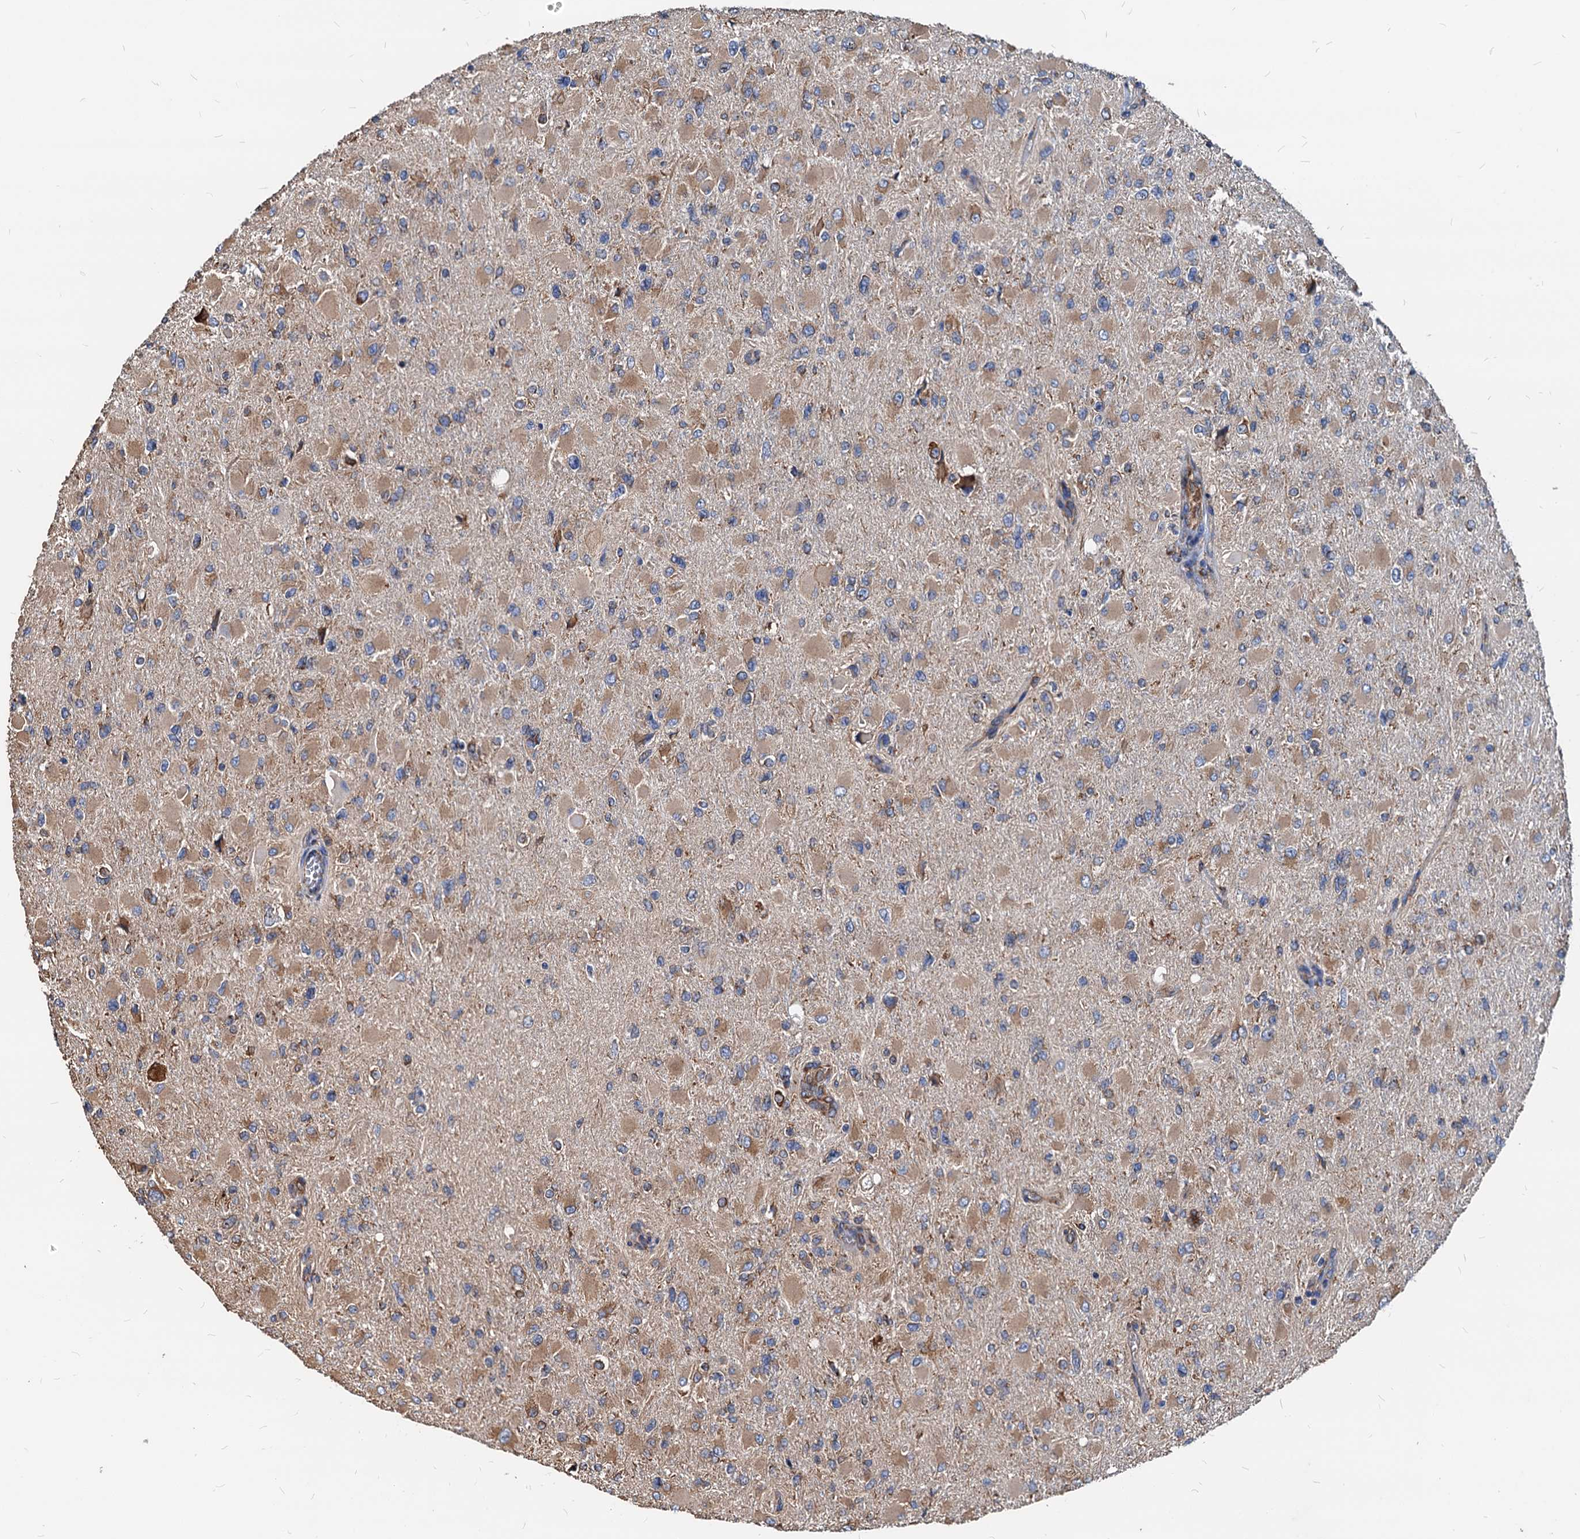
{"staining": {"intensity": "moderate", "quantity": "25%-75%", "location": "cytoplasmic/membranous"}, "tissue": "glioma", "cell_type": "Tumor cells", "image_type": "cancer", "snomed": [{"axis": "morphology", "description": "Glioma, malignant, High grade"}, {"axis": "topography", "description": "Cerebral cortex"}], "caption": "IHC of human glioma demonstrates medium levels of moderate cytoplasmic/membranous staining in approximately 25%-75% of tumor cells. (Stains: DAB (3,3'-diaminobenzidine) in brown, nuclei in blue, Microscopy: brightfield microscopy at high magnification).", "gene": "HSPA5", "patient": {"sex": "female", "age": 36}}